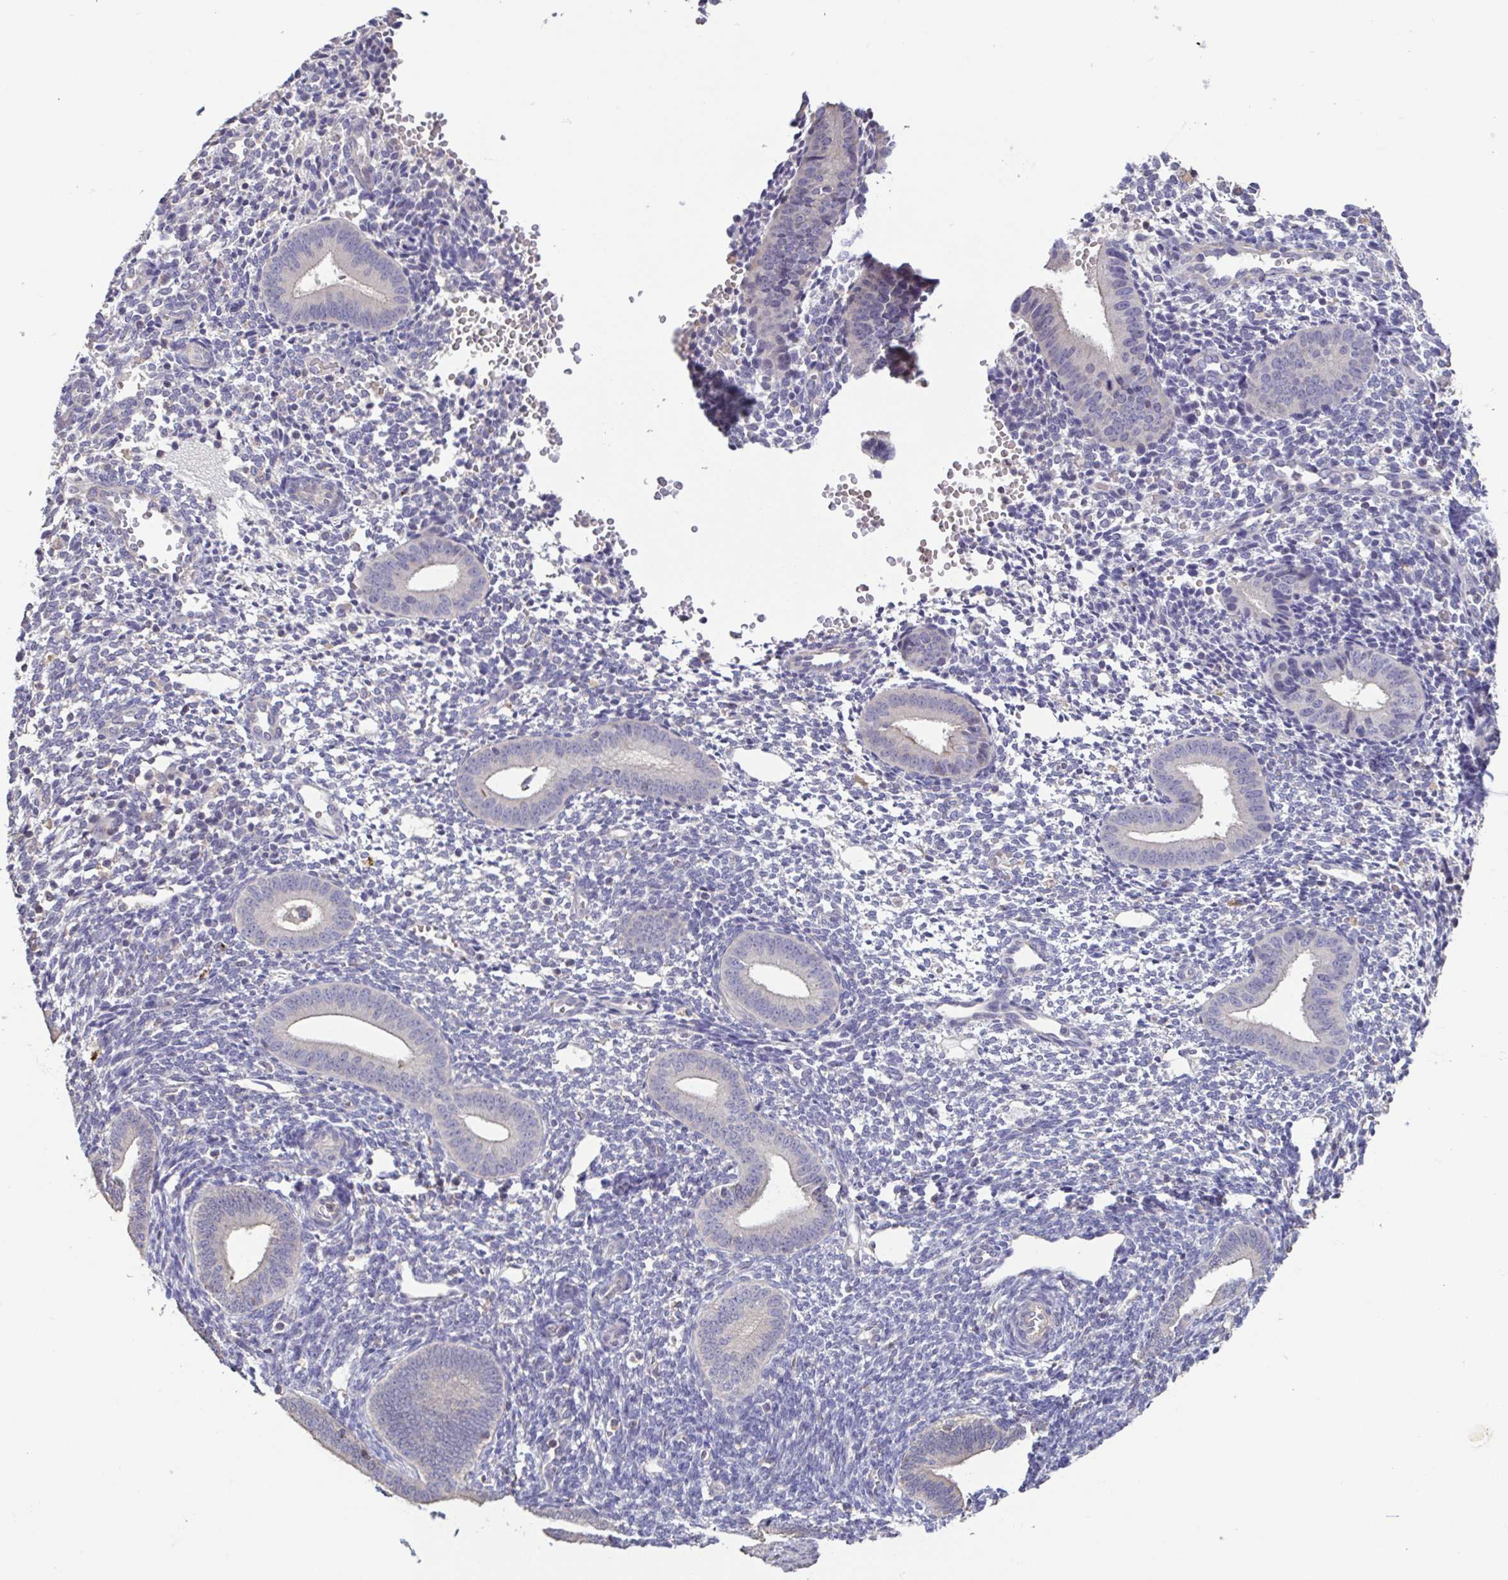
{"staining": {"intensity": "negative", "quantity": "none", "location": "none"}, "tissue": "endometrium", "cell_type": "Cells in endometrial stroma", "image_type": "normal", "snomed": [{"axis": "morphology", "description": "Normal tissue, NOS"}, {"axis": "topography", "description": "Endometrium"}], "caption": "Micrograph shows no significant protein positivity in cells in endometrial stroma of unremarkable endometrium.", "gene": "ACTRT2", "patient": {"sex": "female", "age": 40}}